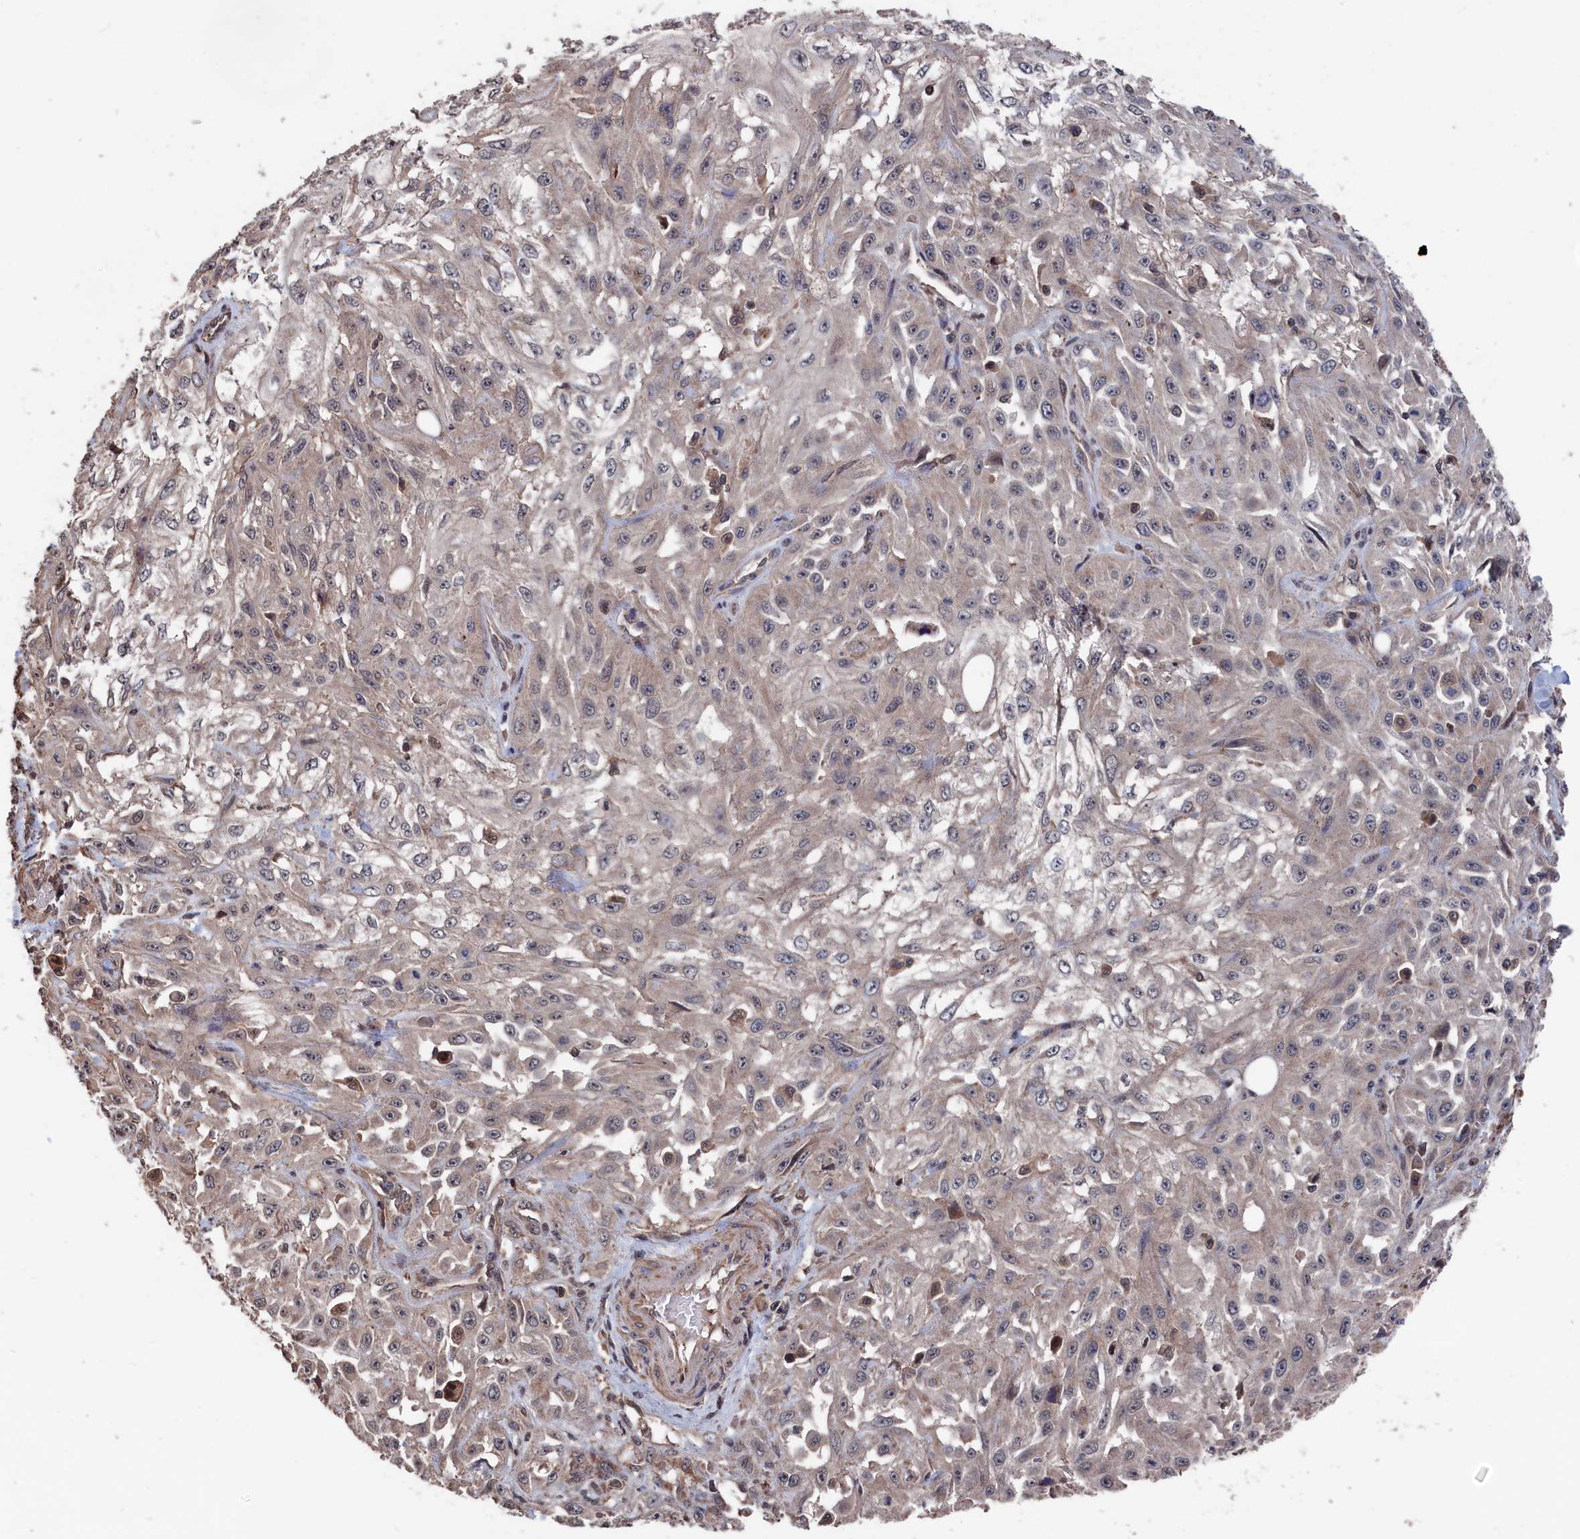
{"staining": {"intensity": "negative", "quantity": "none", "location": "none"}, "tissue": "skin cancer", "cell_type": "Tumor cells", "image_type": "cancer", "snomed": [{"axis": "morphology", "description": "Squamous cell carcinoma, NOS"}, {"axis": "morphology", "description": "Squamous cell carcinoma, metastatic, NOS"}, {"axis": "topography", "description": "Skin"}, {"axis": "topography", "description": "Lymph node"}], "caption": "Protein analysis of skin metastatic squamous cell carcinoma exhibits no significant positivity in tumor cells.", "gene": "PDE12", "patient": {"sex": "male", "age": 75}}